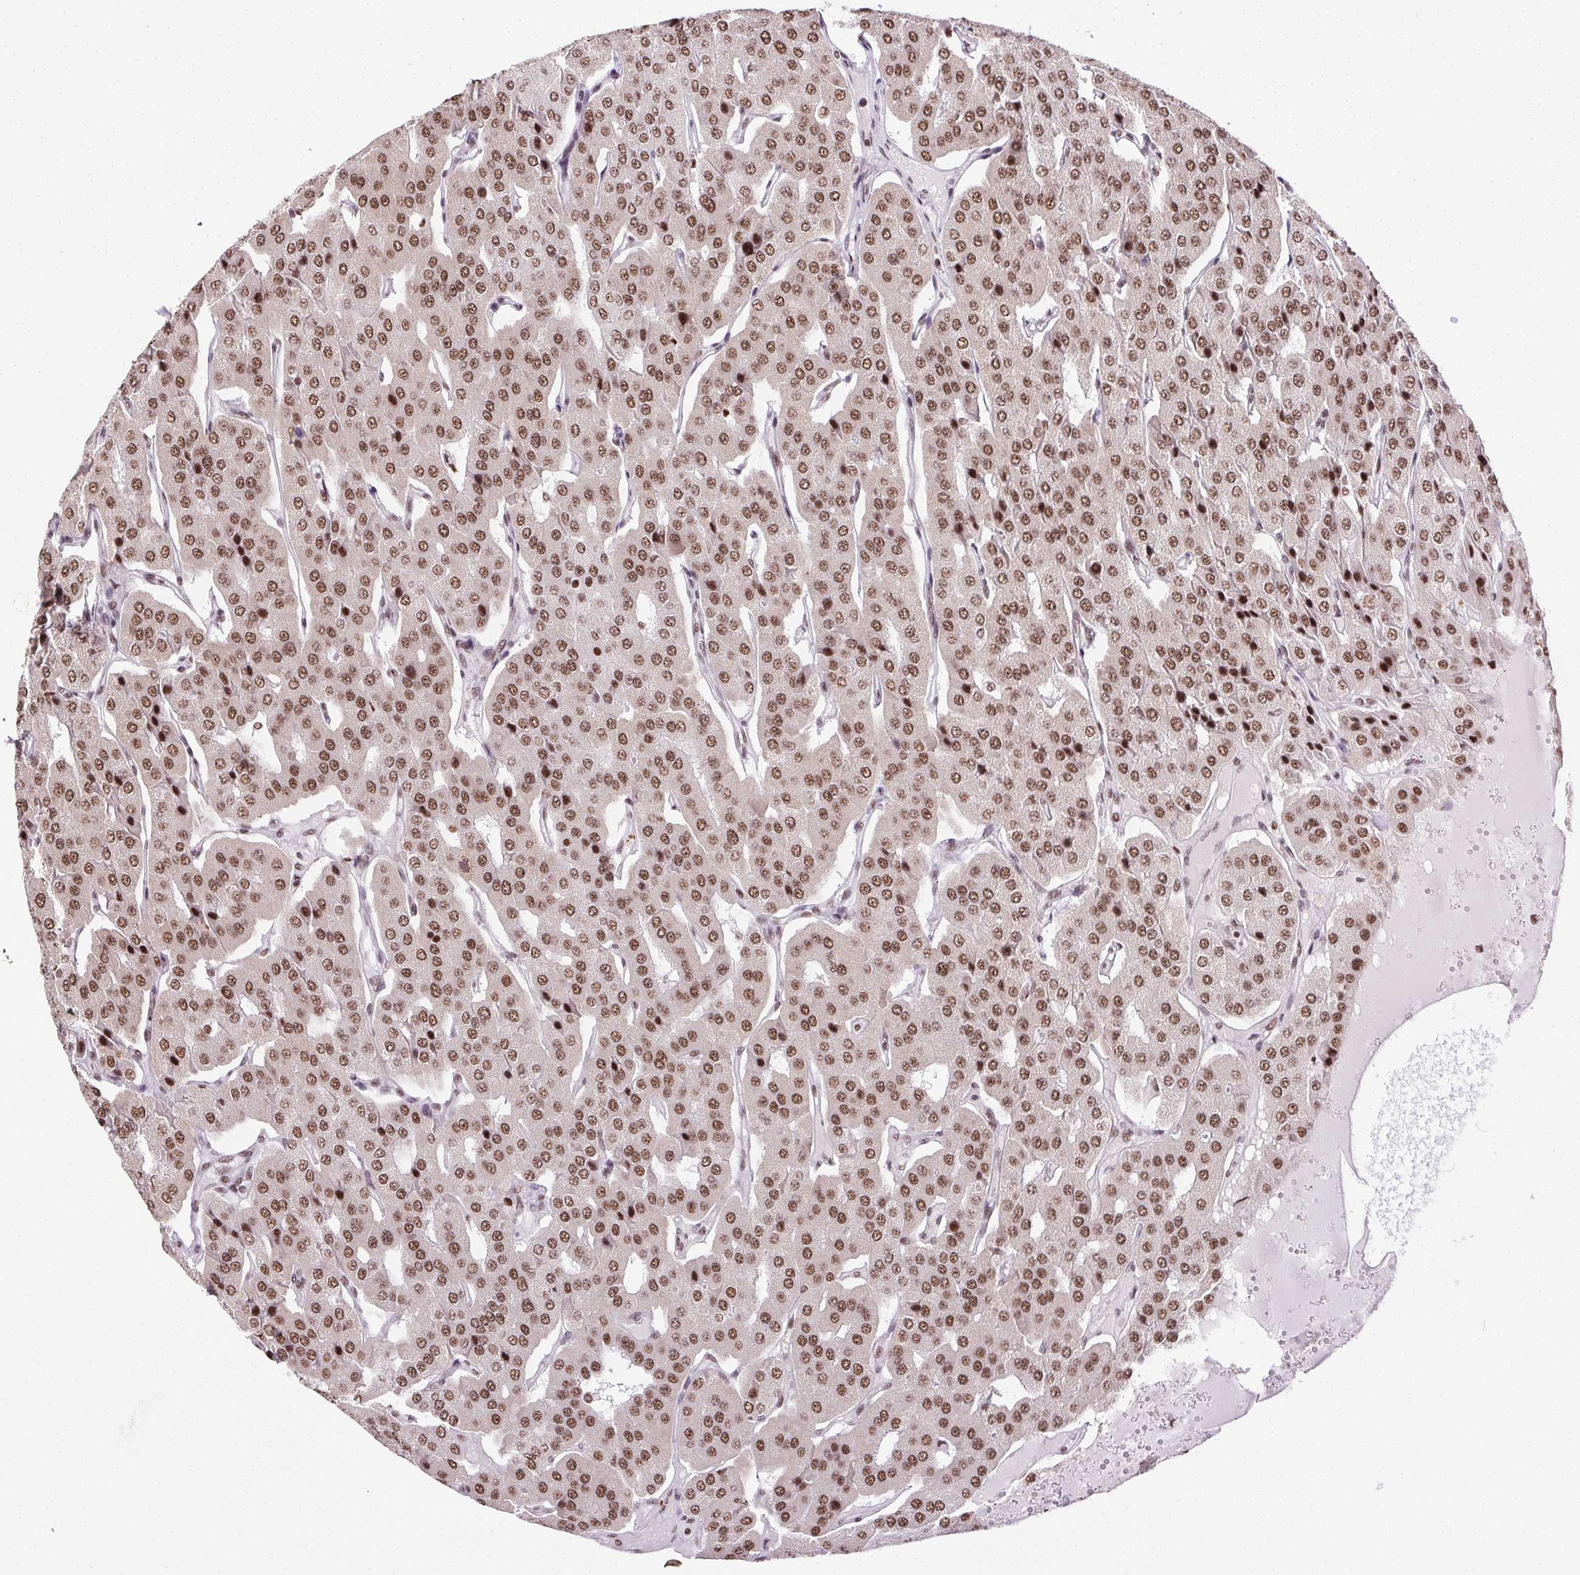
{"staining": {"intensity": "moderate", "quantity": ">75%", "location": "nuclear"}, "tissue": "parathyroid gland", "cell_type": "Glandular cells", "image_type": "normal", "snomed": [{"axis": "morphology", "description": "Normal tissue, NOS"}, {"axis": "morphology", "description": "Adenoma, NOS"}, {"axis": "topography", "description": "Parathyroid gland"}], "caption": "Immunohistochemistry (IHC) image of benign human parathyroid gland stained for a protein (brown), which displays medium levels of moderate nuclear expression in approximately >75% of glandular cells.", "gene": "TRA2B", "patient": {"sex": "female", "age": 86}}